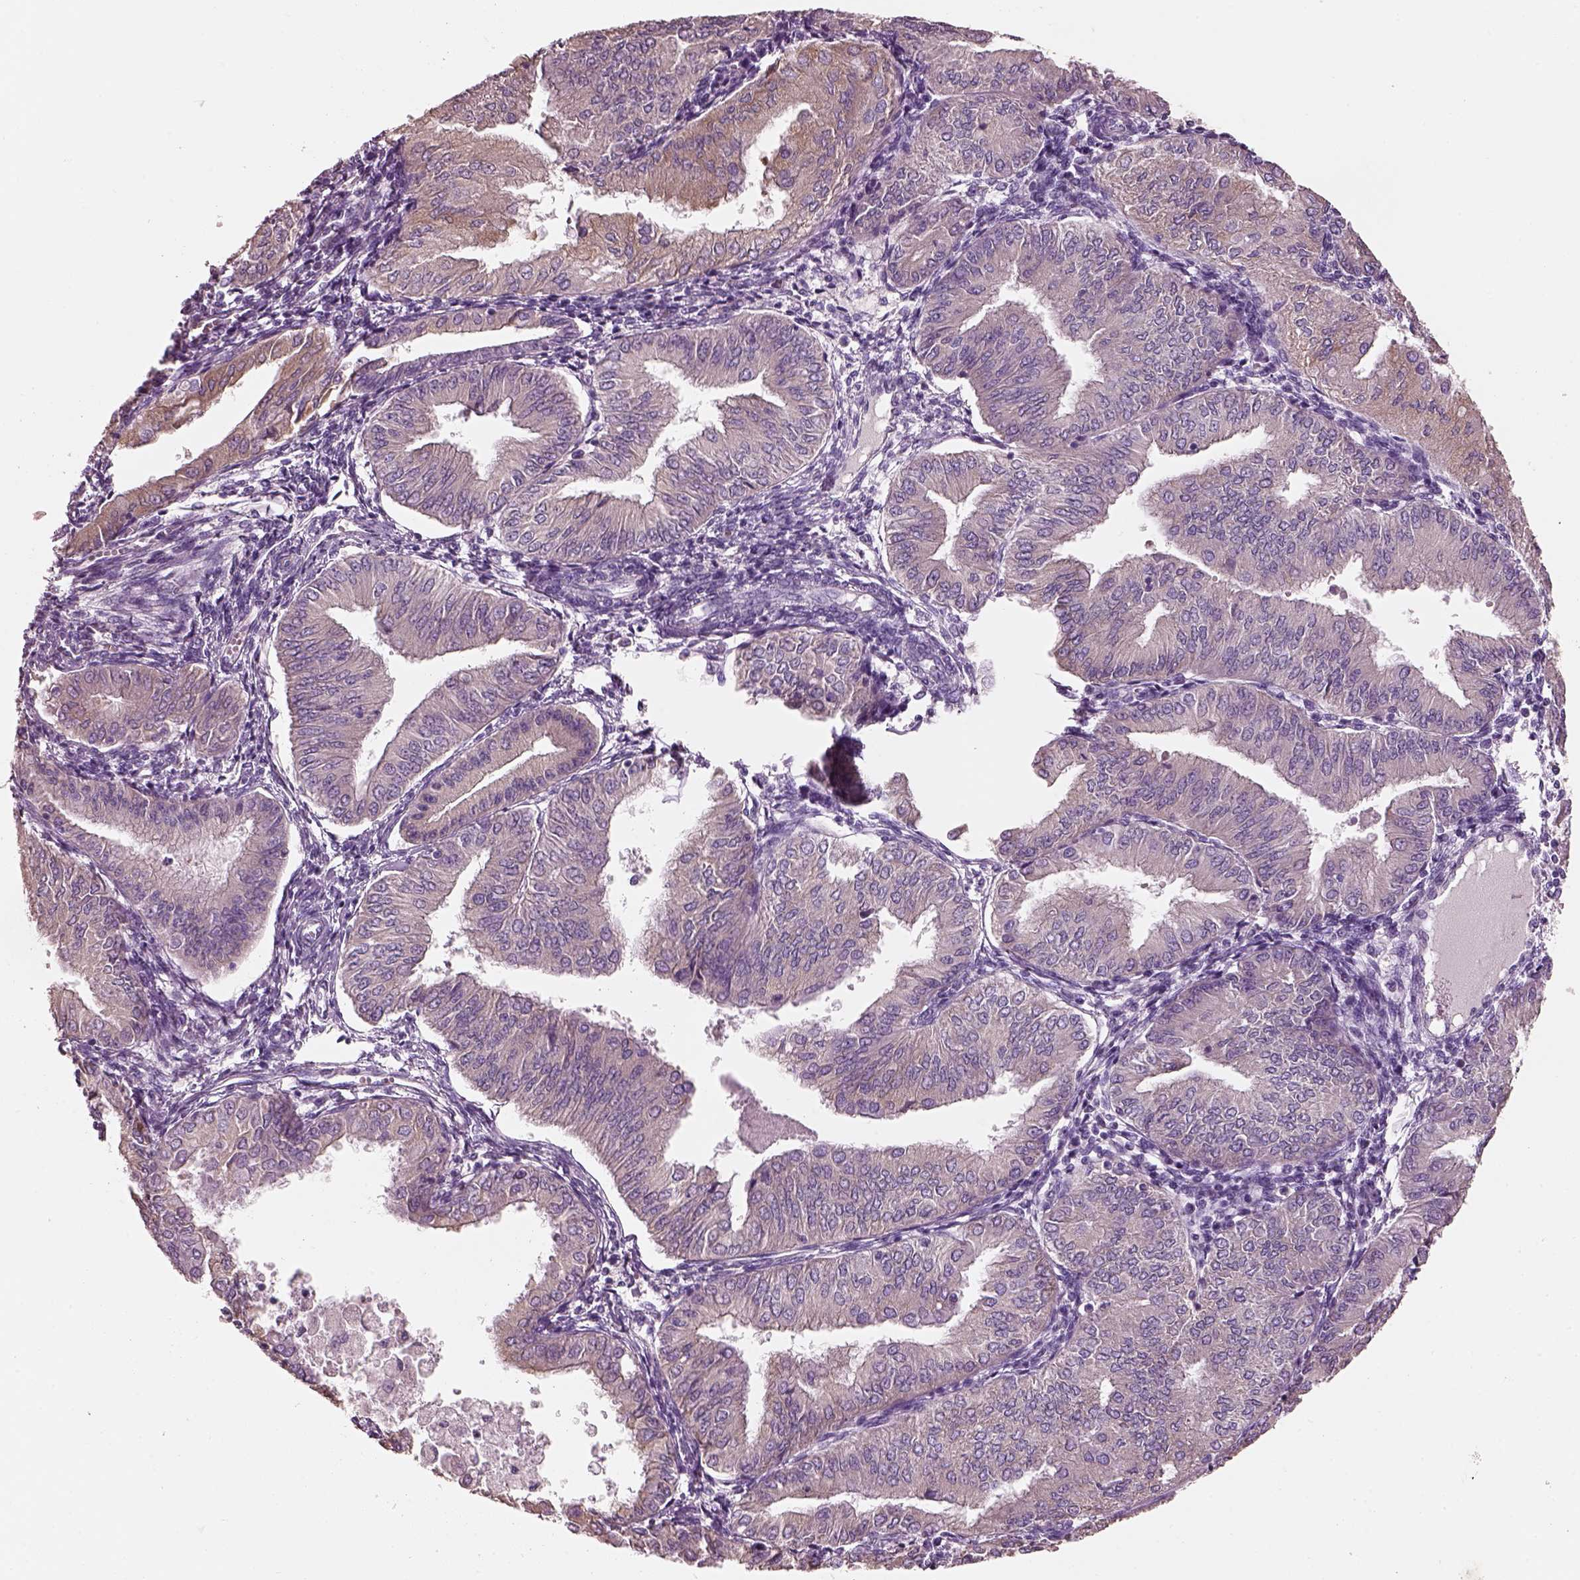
{"staining": {"intensity": "negative", "quantity": "none", "location": "none"}, "tissue": "endometrial cancer", "cell_type": "Tumor cells", "image_type": "cancer", "snomed": [{"axis": "morphology", "description": "Adenocarcinoma, NOS"}, {"axis": "topography", "description": "Endometrium"}], "caption": "Immunohistochemical staining of endometrial cancer shows no significant positivity in tumor cells.", "gene": "PNOC", "patient": {"sex": "female", "age": 53}}